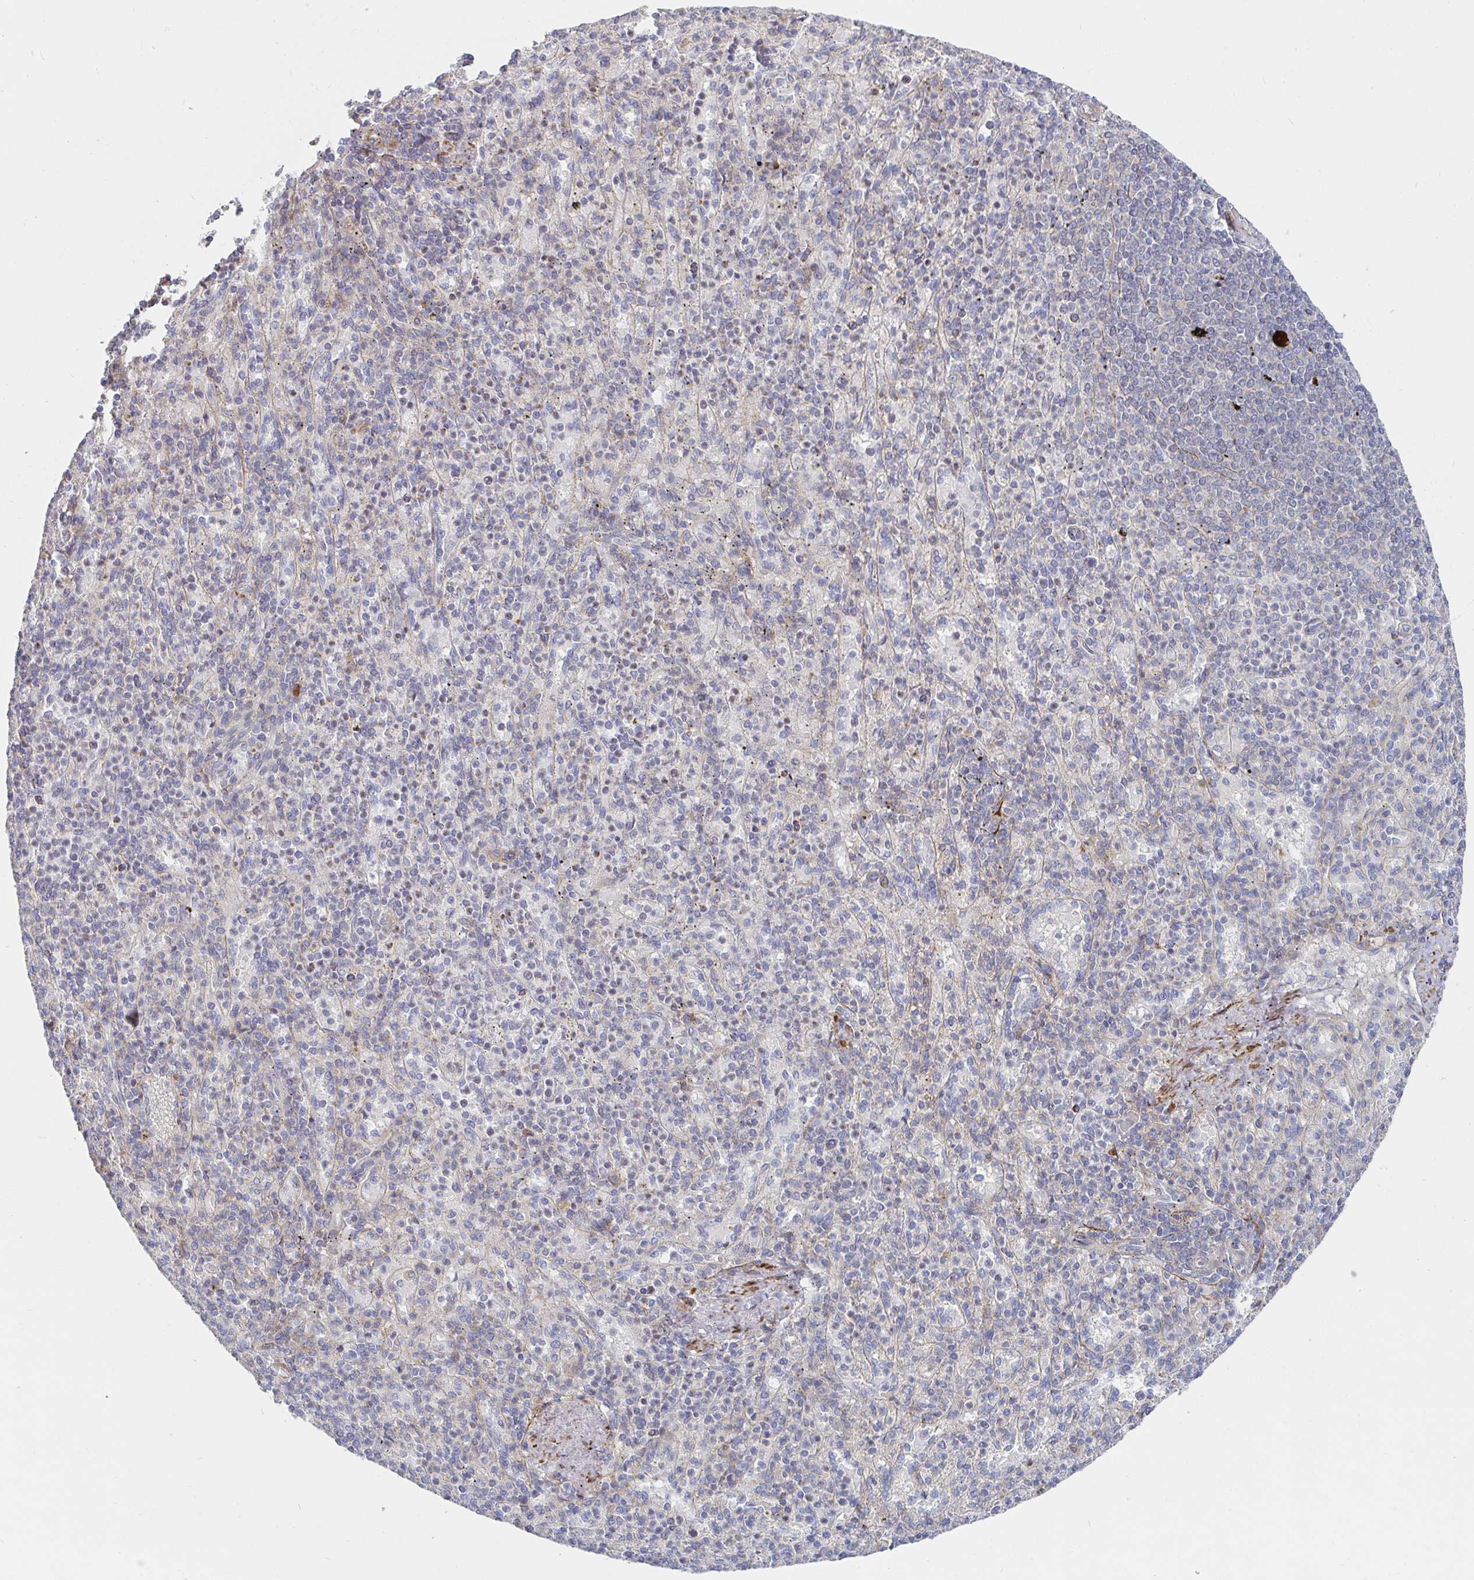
{"staining": {"intensity": "negative", "quantity": "none", "location": "none"}, "tissue": "spleen", "cell_type": "Cells in red pulp", "image_type": "normal", "snomed": [{"axis": "morphology", "description": "Normal tissue, NOS"}, {"axis": "topography", "description": "Spleen"}], "caption": "DAB (3,3'-diaminobenzidine) immunohistochemical staining of unremarkable spleen shows no significant positivity in cells in red pulp. (DAB immunohistochemistry (IHC) with hematoxylin counter stain).", "gene": "SSH2", "patient": {"sex": "female", "age": 74}}